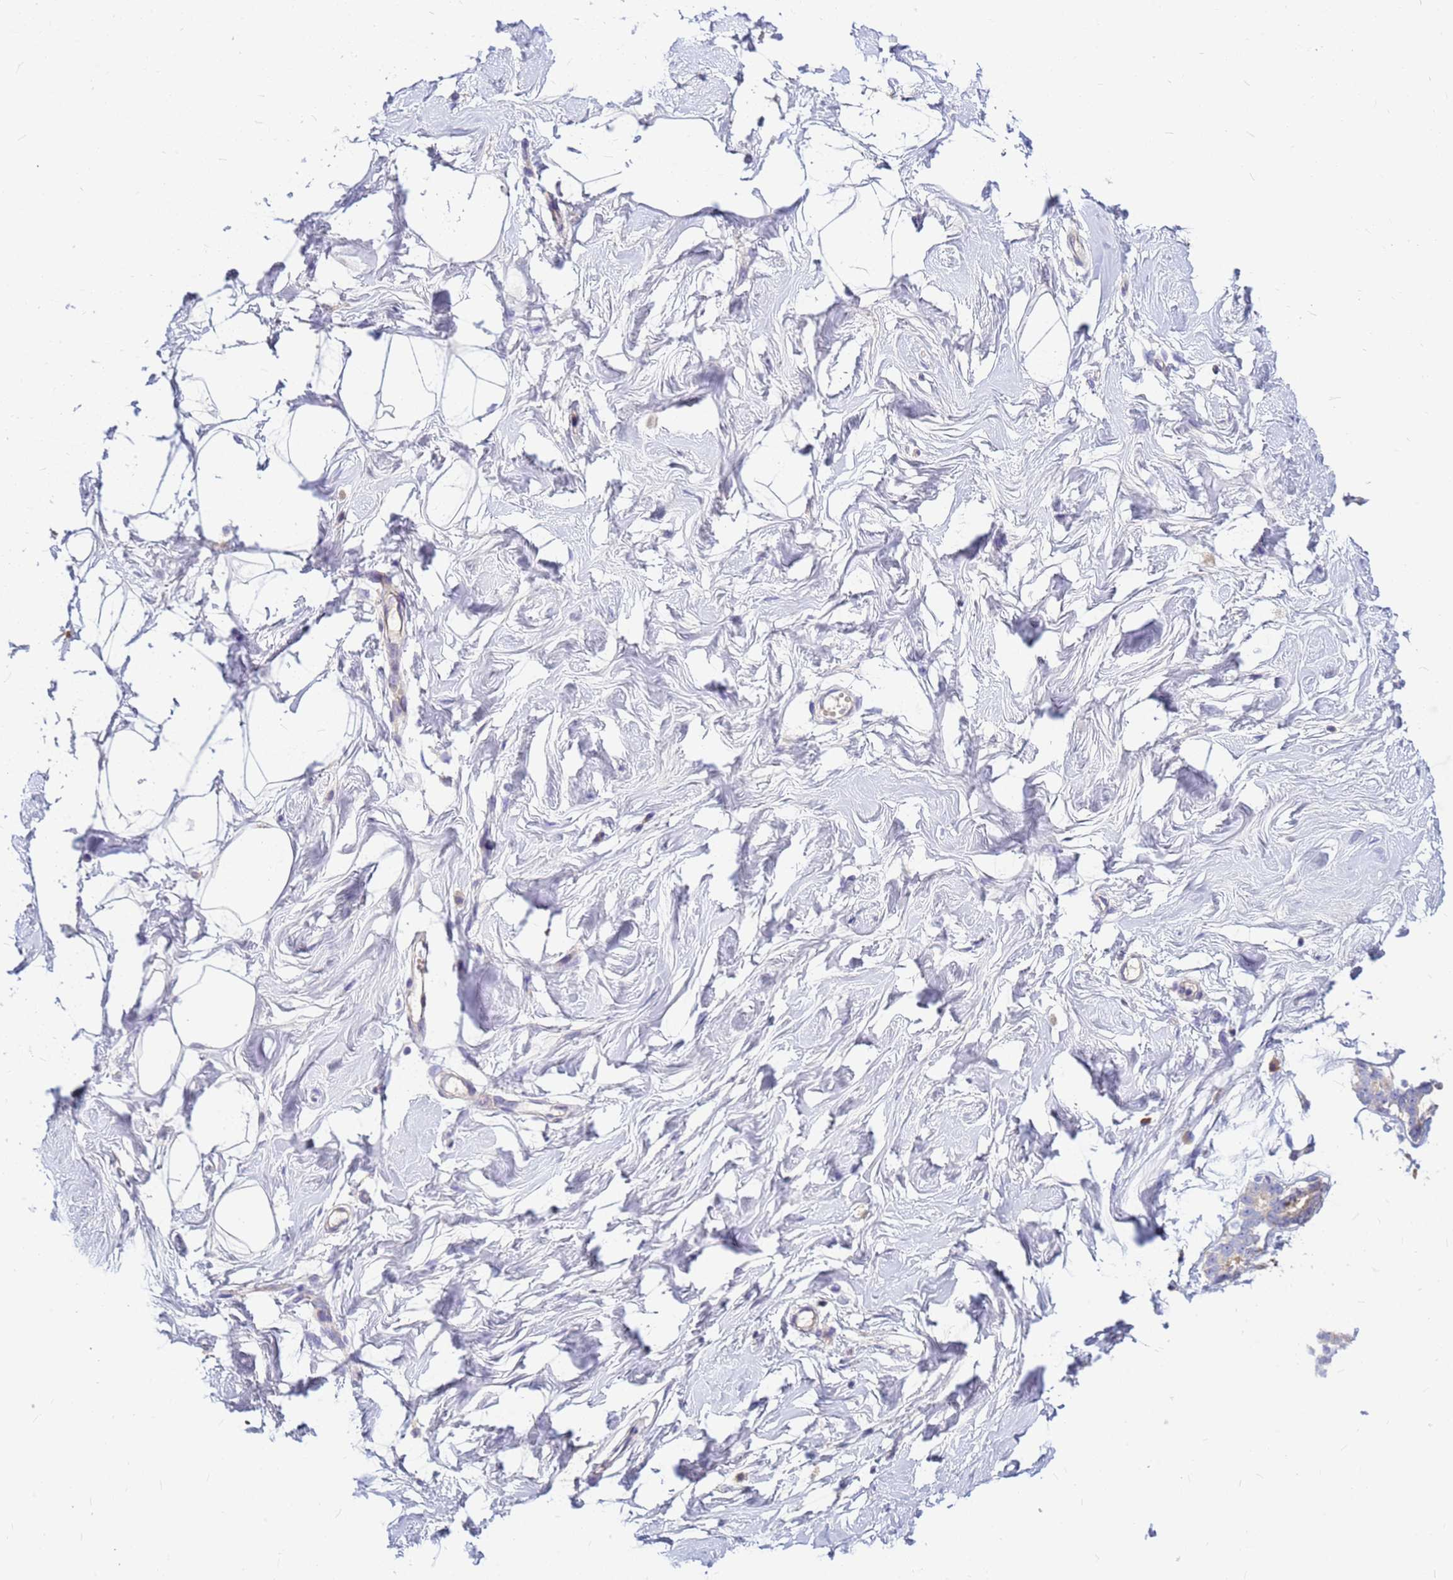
{"staining": {"intensity": "negative", "quantity": "none", "location": "none"}, "tissue": "breast", "cell_type": "Adipocytes", "image_type": "normal", "snomed": [{"axis": "morphology", "description": "Normal tissue, NOS"}, {"axis": "morphology", "description": "Adenoma, NOS"}, {"axis": "topography", "description": "Breast"}], "caption": "This is an immunohistochemistry (IHC) micrograph of normal breast. There is no expression in adipocytes.", "gene": "DPRX", "patient": {"sex": "female", "age": 23}}